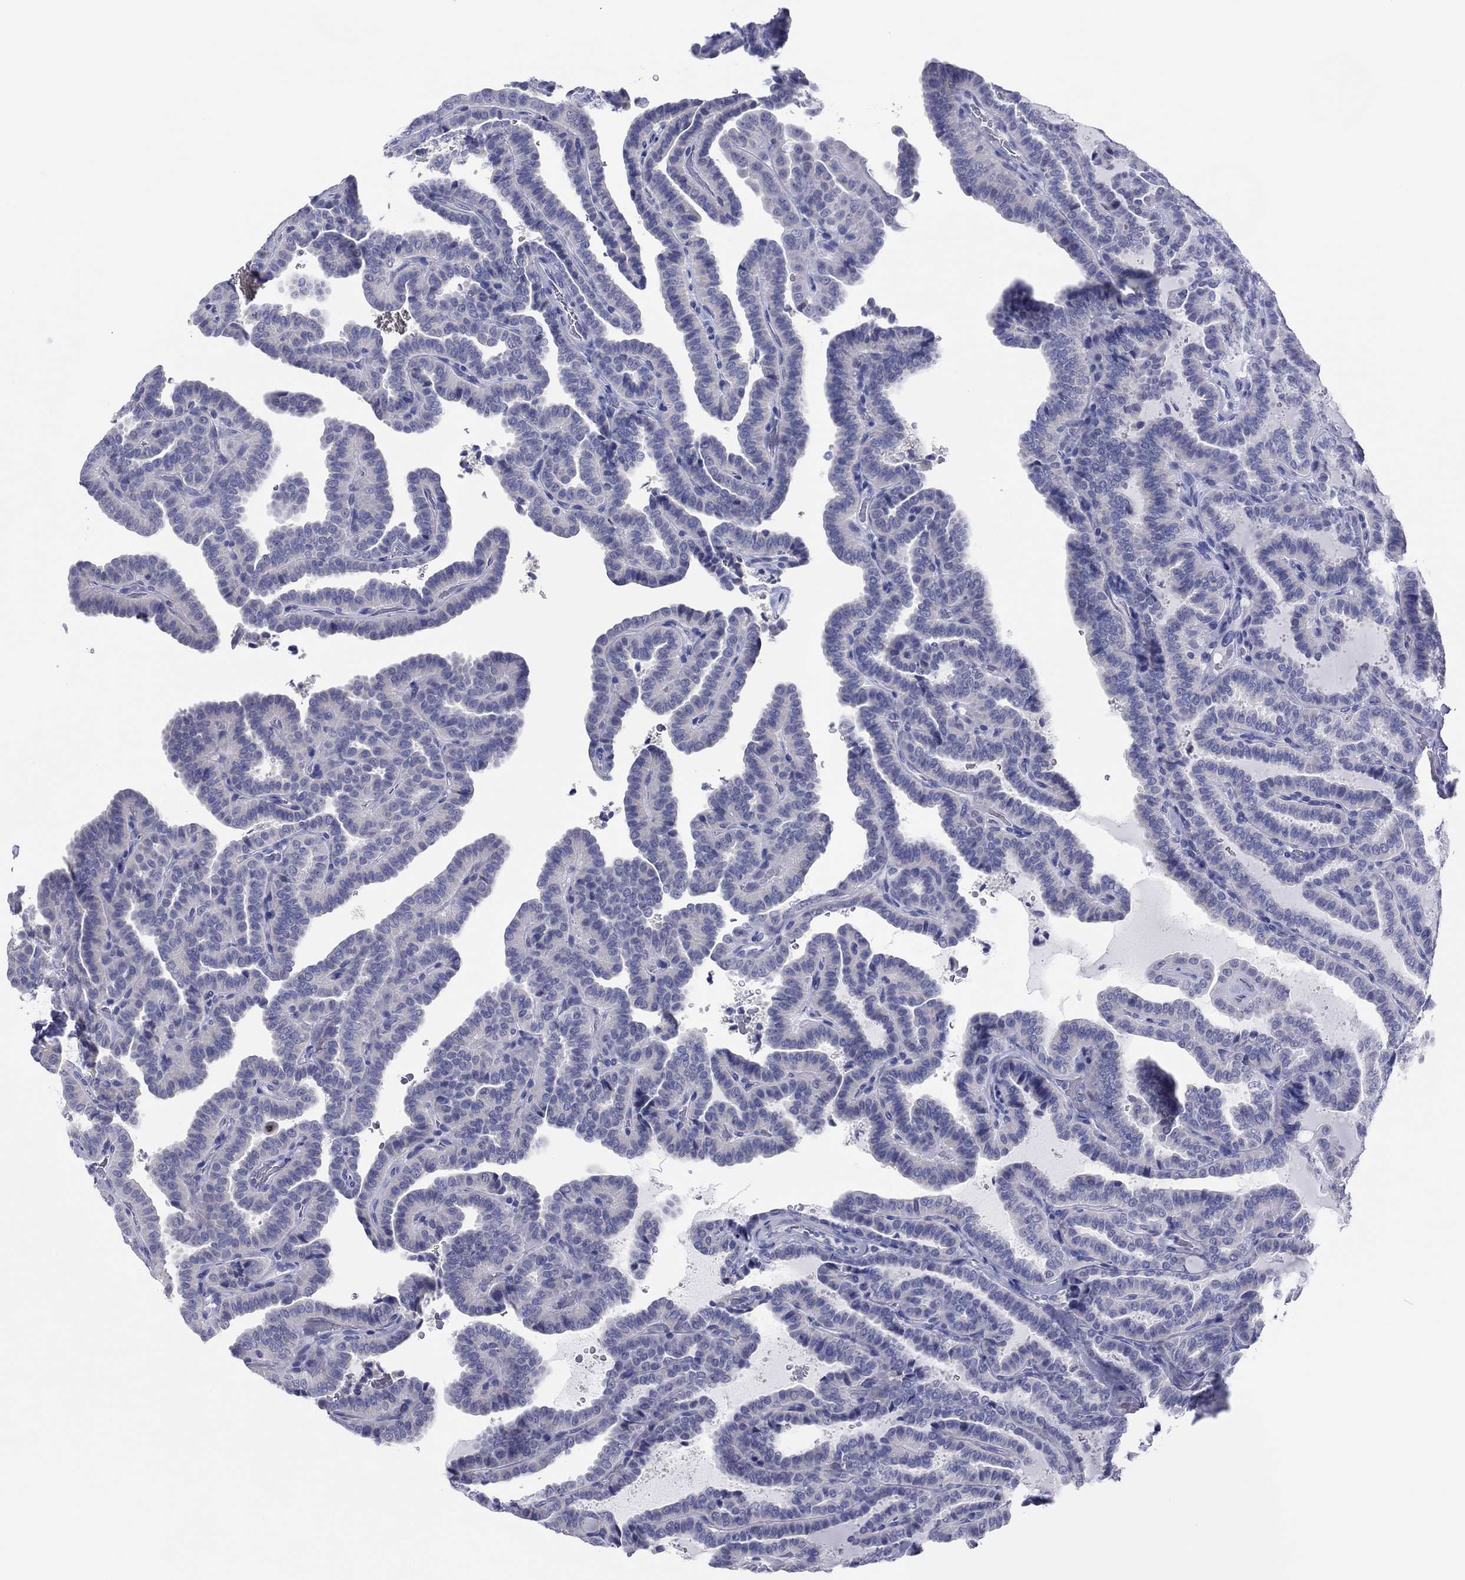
{"staining": {"intensity": "negative", "quantity": "none", "location": "none"}, "tissue": "thyroid cancer", "cell_type": "Tumor cells", "image_type": "cancer", "snomed": [{"axis": "morphology", "description": "Papillary adenocarcinoma, NOS"}, {"axis": "topography", "description": "Thyroid gland"}], "caption": "High magnification brightfield microscopy of papillary adenocarcinoma (thyroid) stained with DAB (brown) and counterstained with hematoxylin (blue): tumor cells show no significant positivity.", "gene": "ERICH3", "patient": {"sex": "female", "age": 39}}